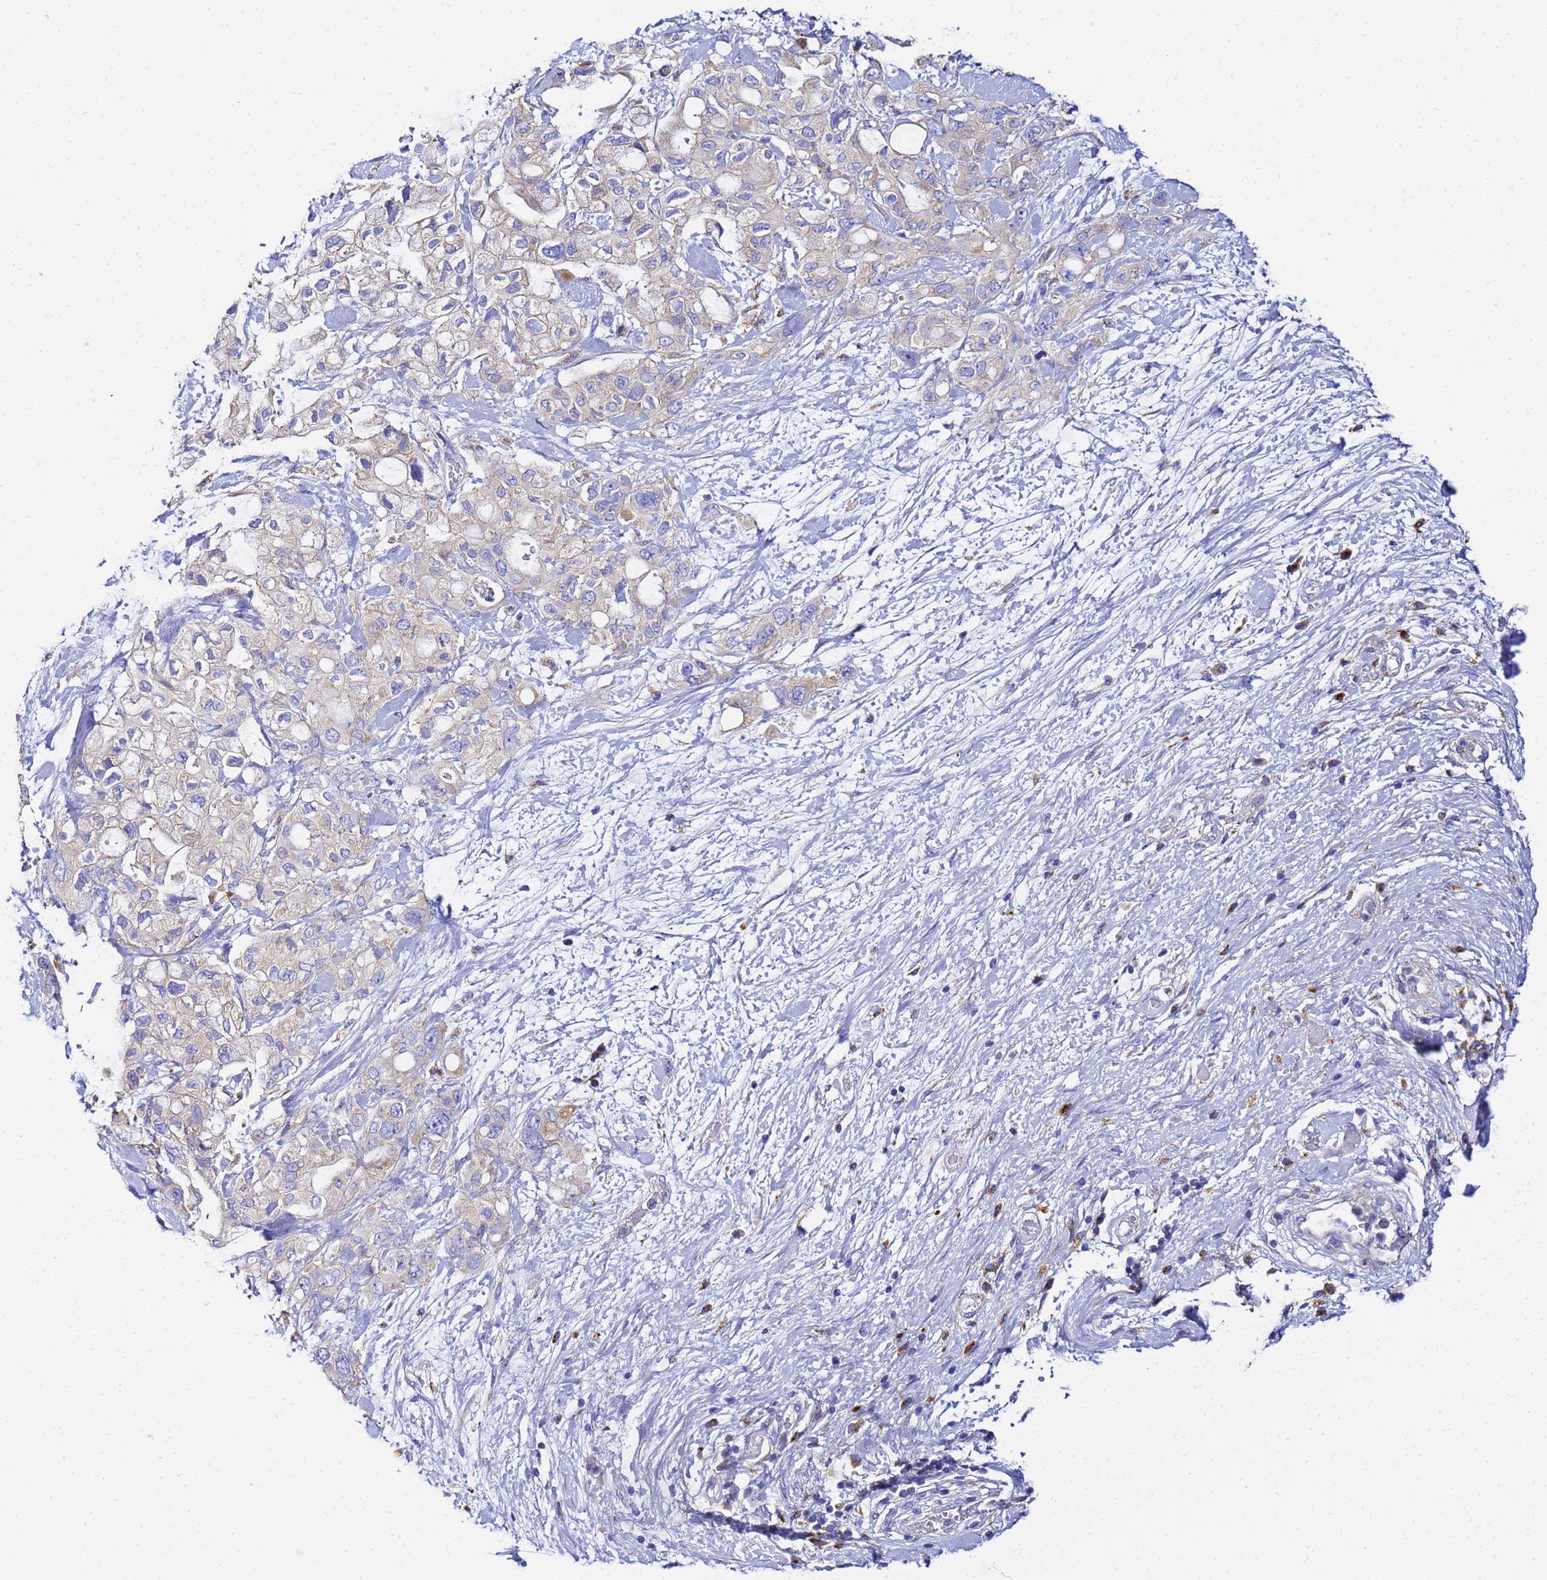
{"staining": {"intensity": "weak", "quantity": "<25%", "location": "cytoplasmic/membranous"}, "tissue": "pancreatic cancer", "cell_type": "Tumor cells", "image_type": "cancer", "snomed": [{"axis": "morphology", "description": "Inflammation, NOS"}, {"axis": "morphology", "description": "Adenocarcinoma, NOS"}, {"axis": "topography", "description": "Pancreas"}], "caption": "Protein analysis of pancreatic cancer demonstrates no significant staining in tumor cells.", "gene": "VTI1B", "patient": {"sex": "female", "age": 56}}